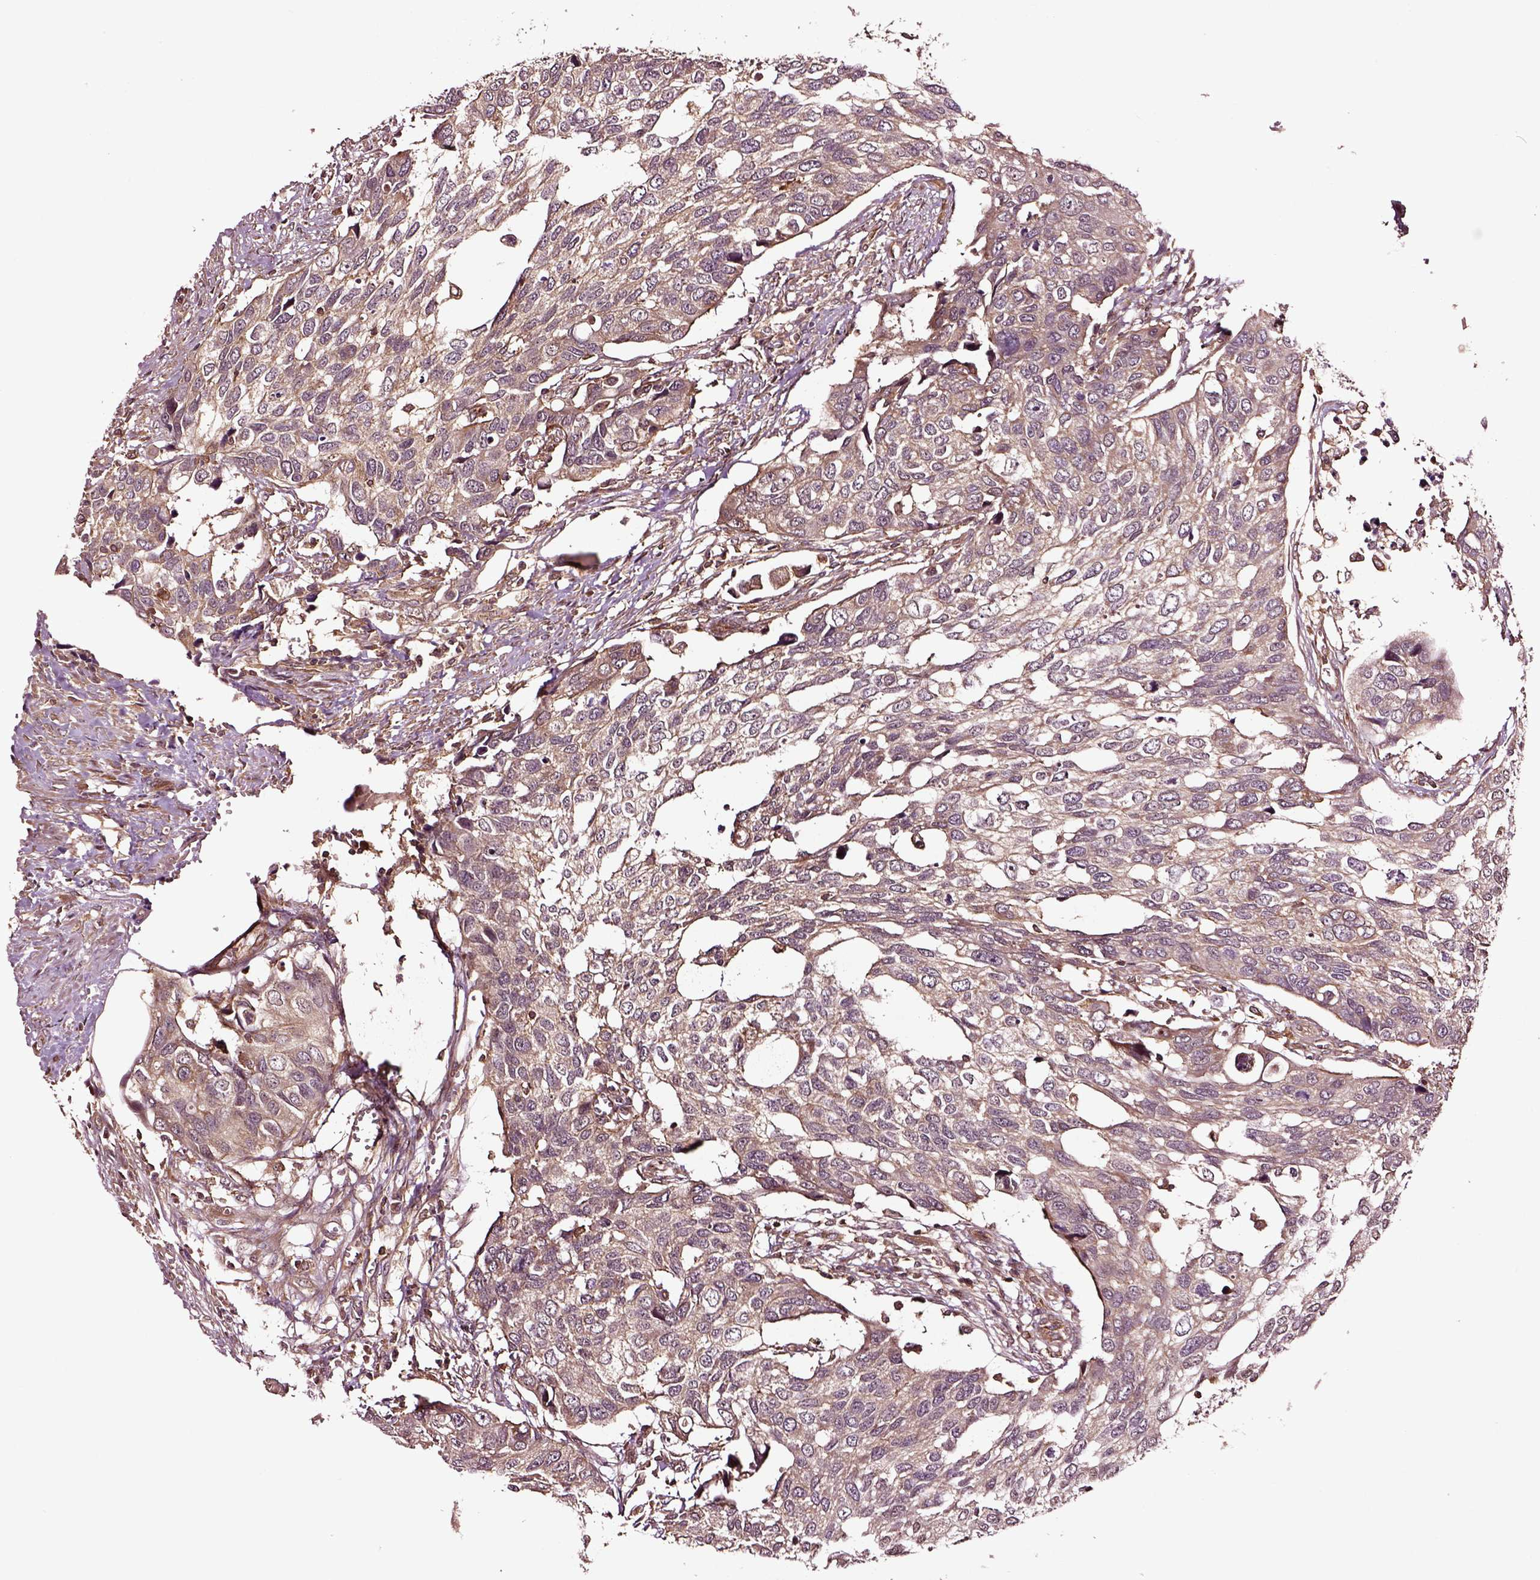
{"staining": {"intensity": "weak", "quantity": ">75%", "location": "cytoplasmic/membranous"}, "tissue": "urothelial cancer", "cell_type": "Tumor cells", "image_type": "cancer", "snomed": [{"axis": "morphology", "description": "Urothelial carcinoma, High grade"}, {"axis": "topography", "description": "Urinary bladder"}], "caption": "Human urothelial cancer stained with a protein marker shows weak staining in tumor cells.", "gene": "RASSF5", "patient": {"sex": "male", "age": 60}}